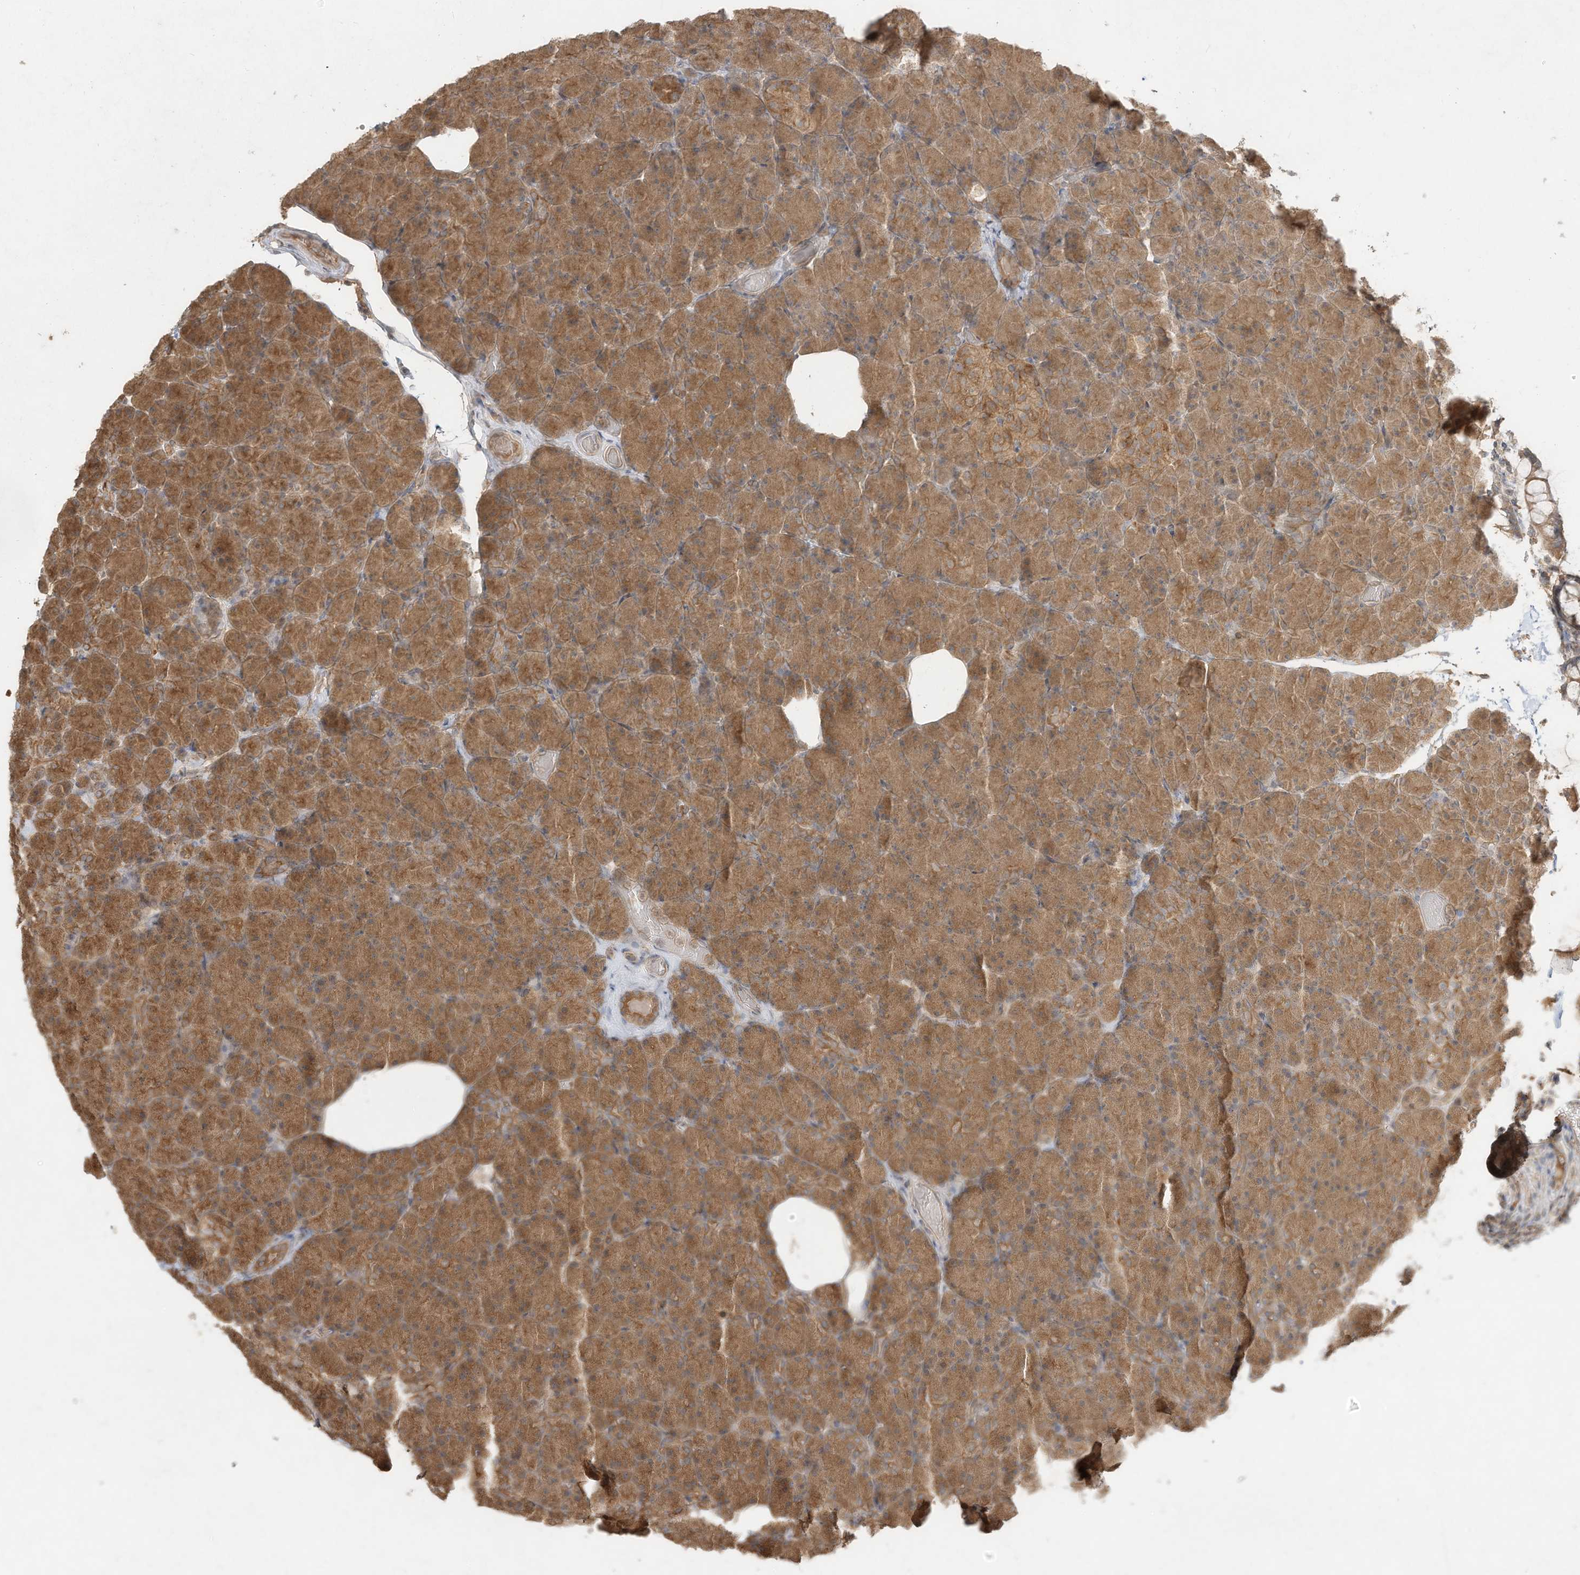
{"staining": {"intensity": "moderate", "quantity": ">75%", "location": "cytoplasmic/membranous"}, "tissue": "pancreas", "cell_type": "Exocrine glandular cells", "image_type": "normal", "snomed": [{"axis": "morphology", "description": "Normal tissue, NOS"}, {"axis": "topography", "description": "Pancreas"}], "caption": "Immunohistochemical staining of unremarkable human pancreas demonstrates moderate cytoplasmic/membranous protein expression in about >75% of exocrine glandular cells.", "gene": "DYNC1I2", "patient": {"sex": "female", "age": 43}}